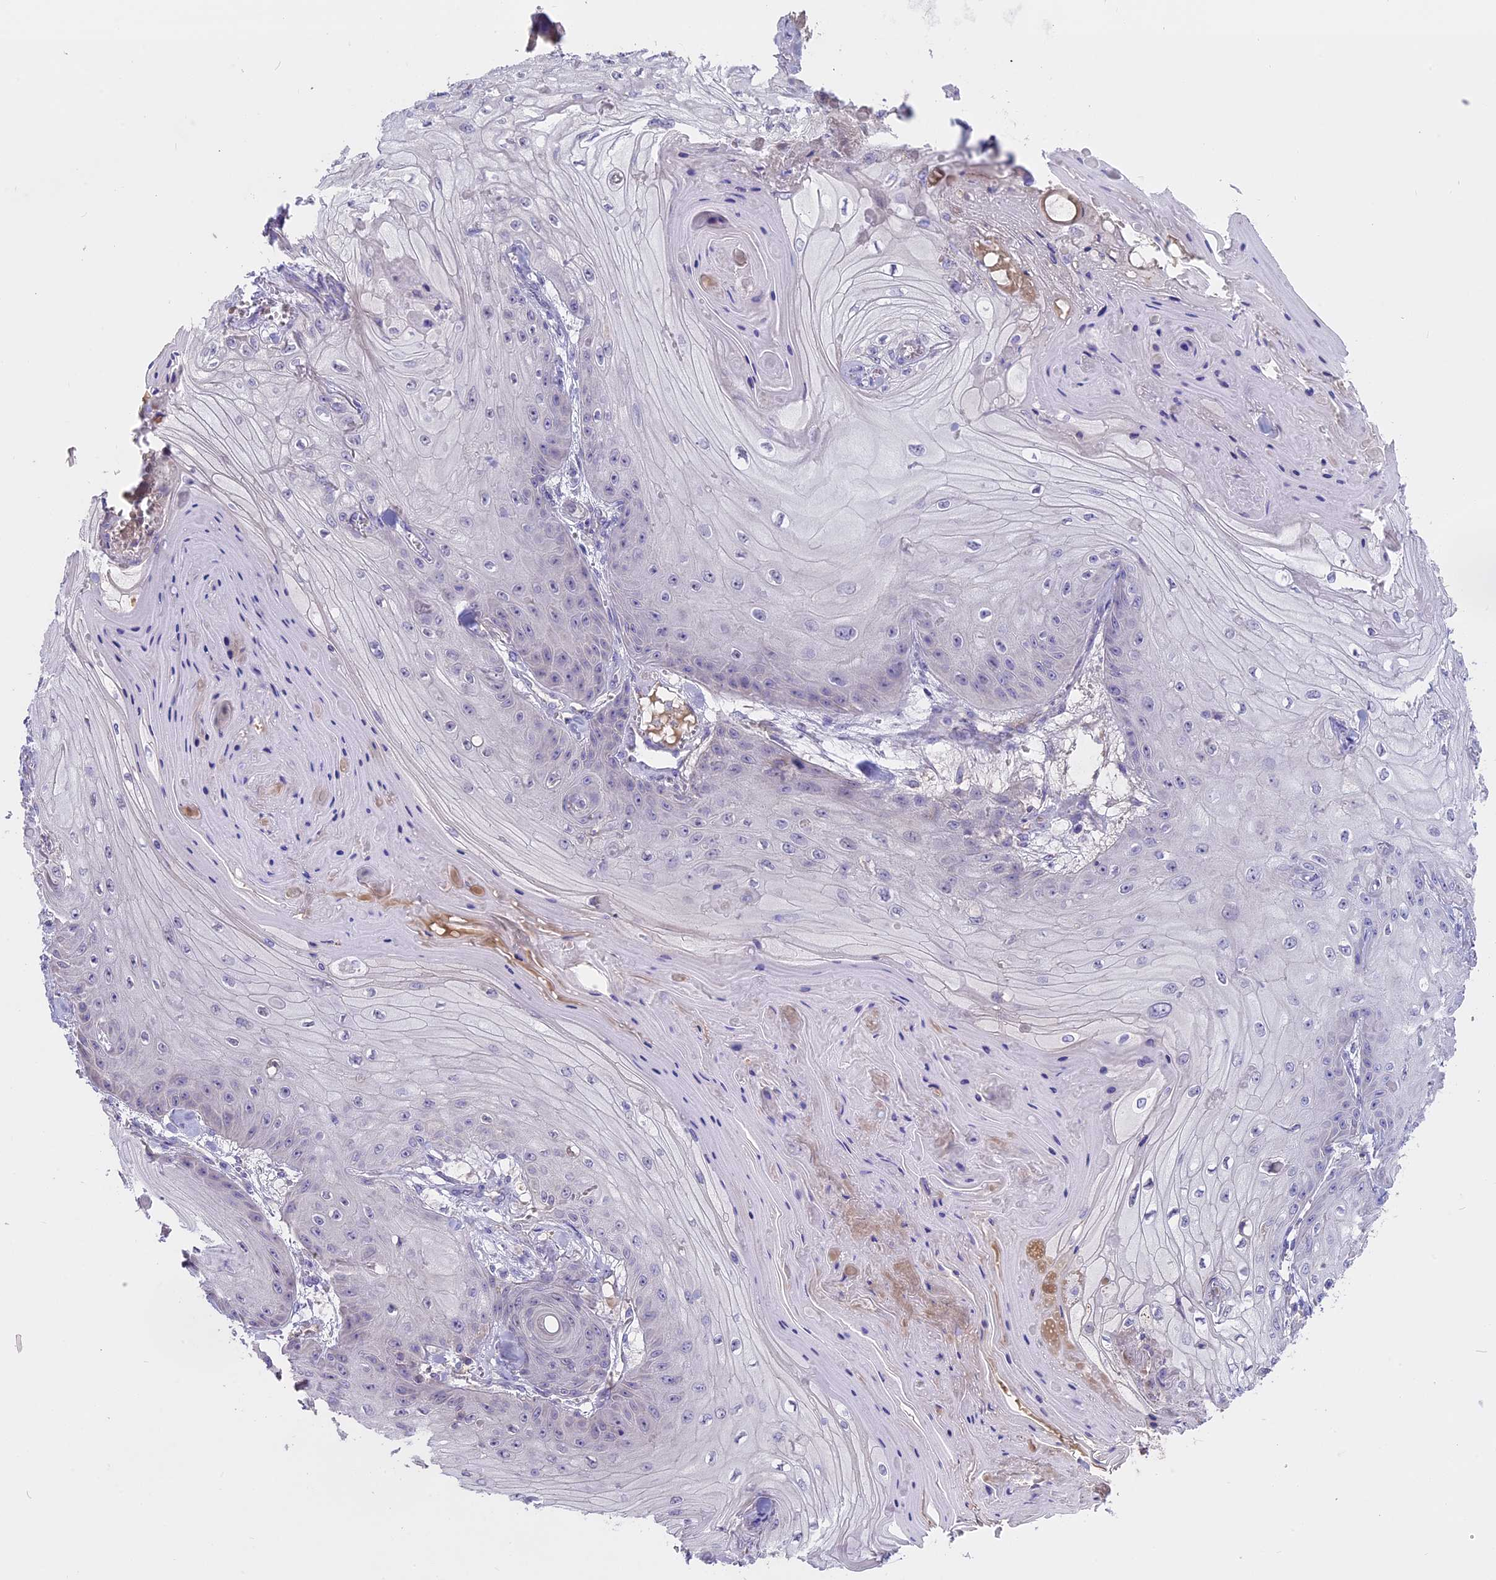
{"staining": {"intensity": "negative", "quantity": "none", "location": "none"}, "tissue": "skin cancer", "cell_type": "Tumor cells", "image_type": "cancer", "snomed": [{"axis": "morphology", "description": "Squamous cell carcinoma, NOS"}, {"axis": "topography", "description": "Skin"}], "caption": "Immunohistochemistry (IHC) photomicrograph of neoplastic tissue: human skin squamous cell carcinoma stained with DAB reveals no significant protein expression in tumor cells.", "gene": "WFDC2", "patient": {"sex": "male", "age": 74}}